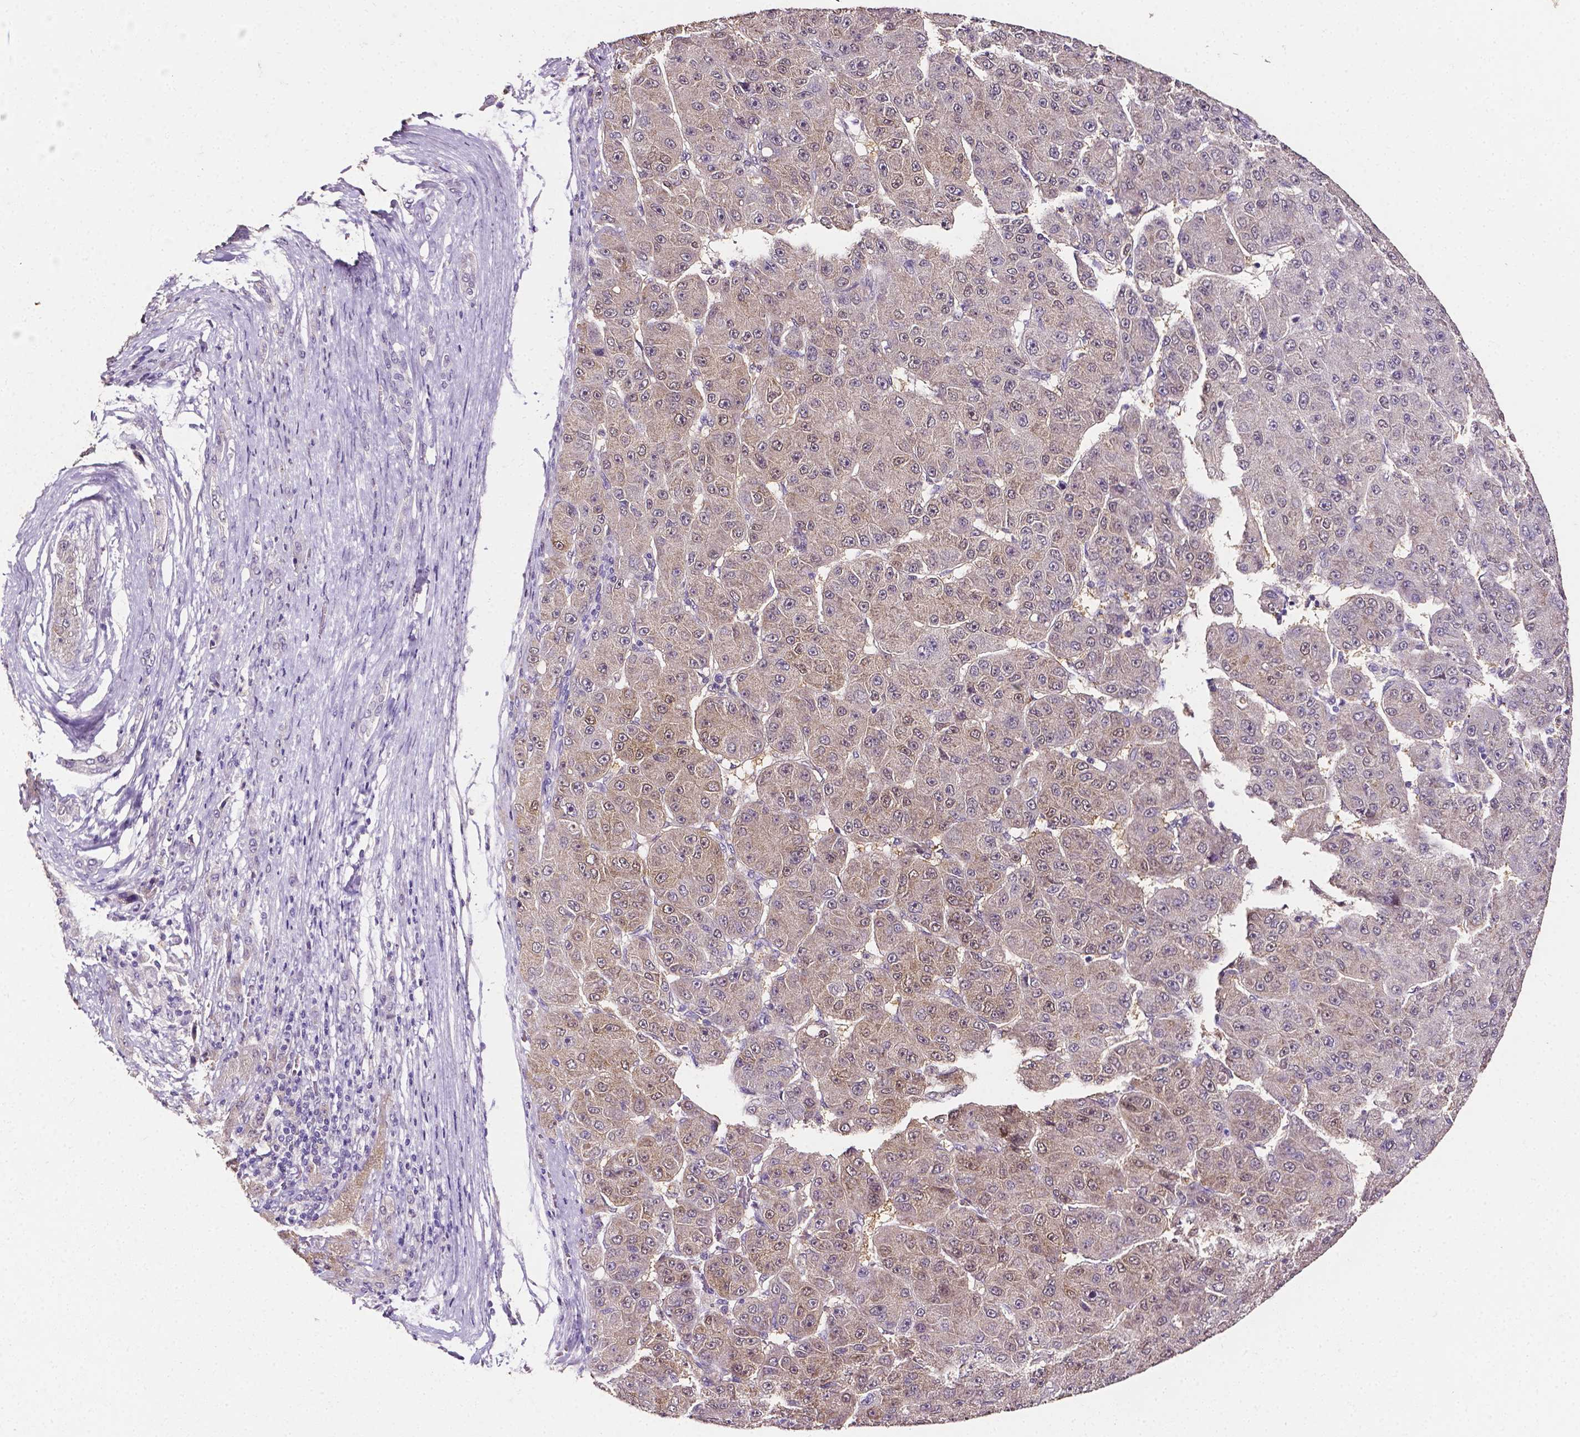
{"staining": {"intensity": "weak", "quantity": ">75%", "location": "cytoplasmic/membranous,nuclear"}, "tissue": "liver cancer", "cell_type": "Tumor cells", "image_type": "cancer", "snomed": [{"axis": "morphology", "description": "Carcinoma, Hepatocellular, NOS"}, {"axis": "topography", "description": "Liver"}], "caption": "High-magnification brightfield microscopy of hepatocellular carcinoma (liver) stained with DAB (brown) and counterstained with hematoxylin (blue). tumor cells exhibit weak cytoplasmic/membranous and nuclear expression is present in about>75% of cells.", "gene": "PSAT1", "patient": {"sex": "male", "age": 67}}